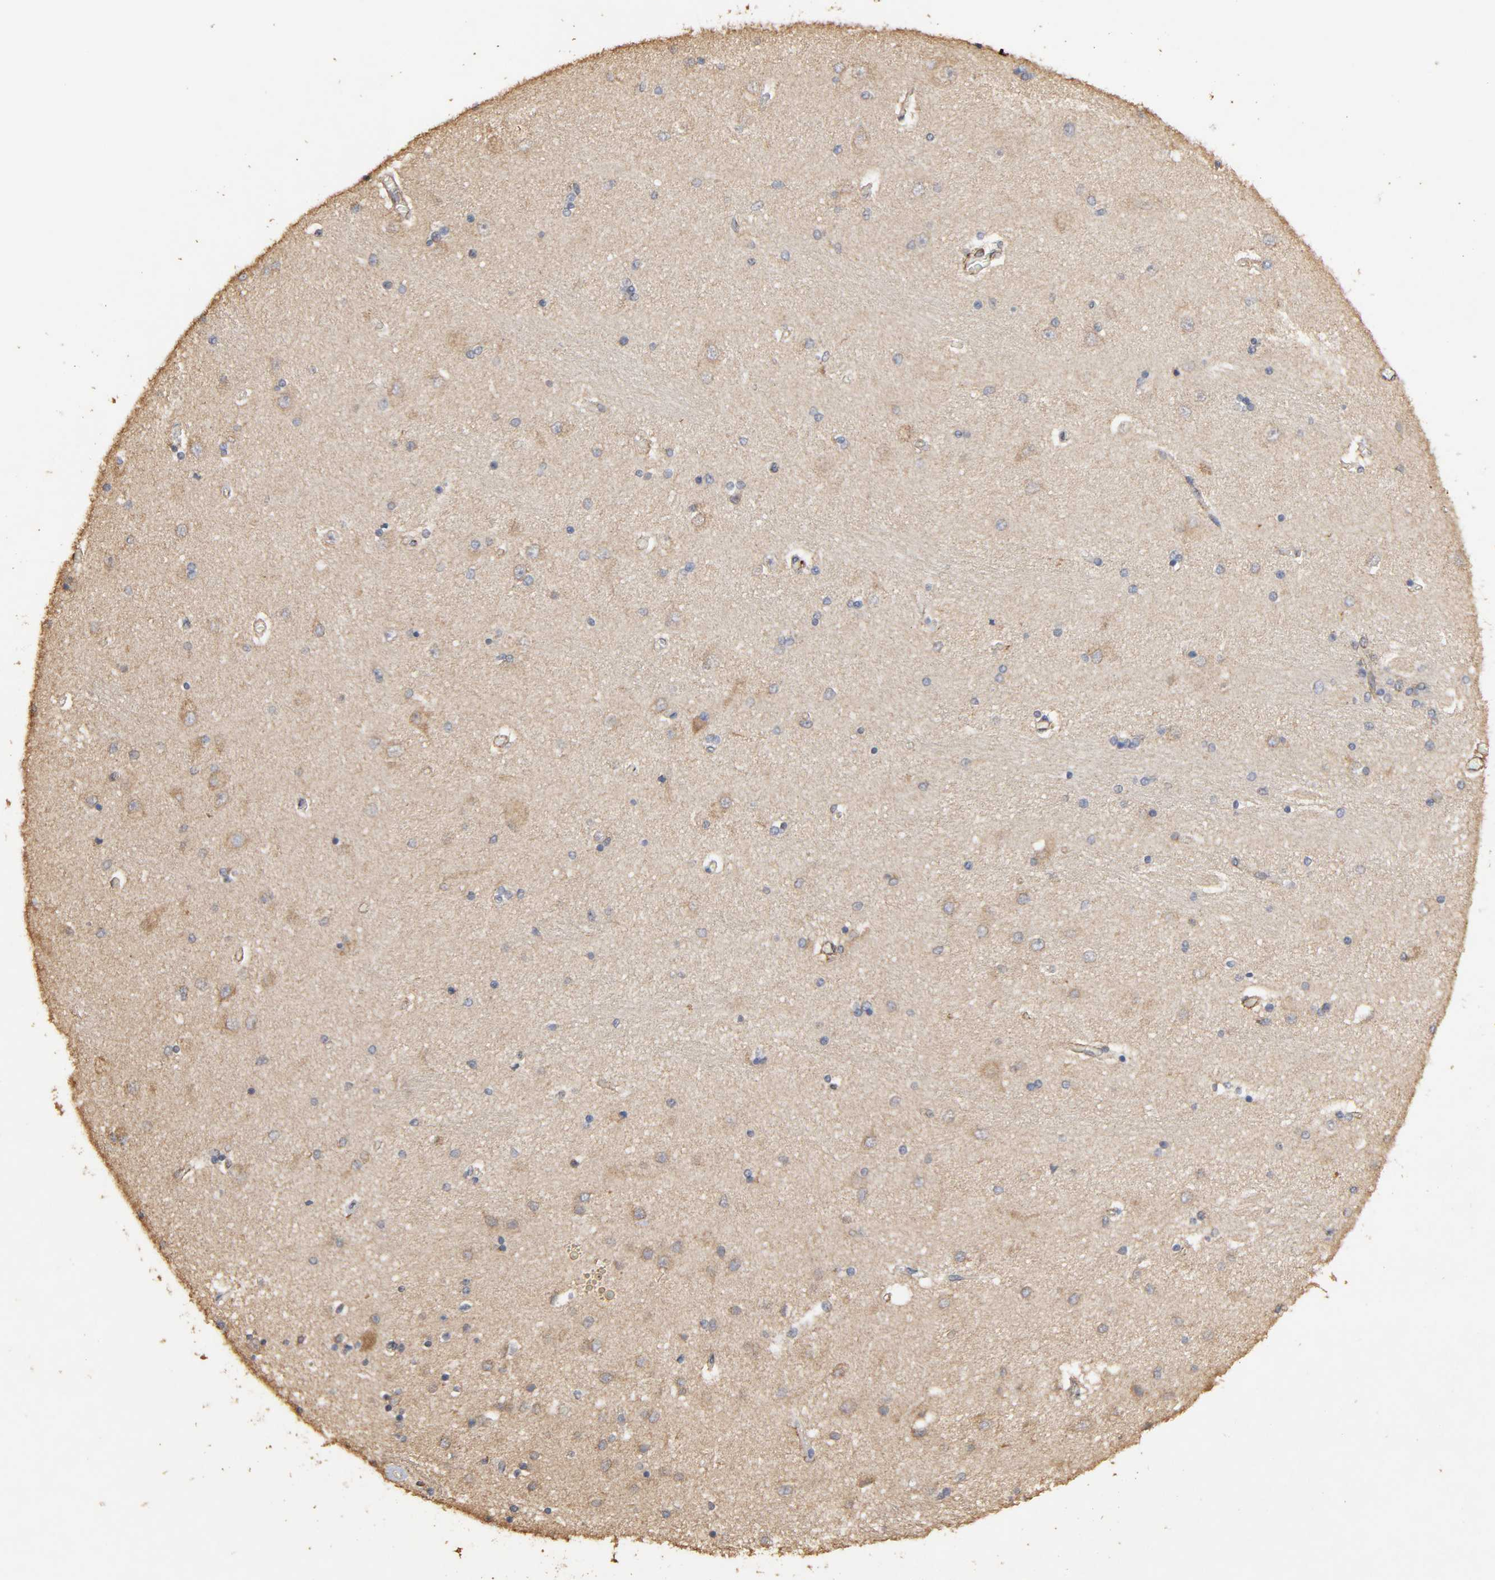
{"staining": {"intensity": "moderate", "quantity": "25%-75%", "location": "cytoplasmic/membranous"}, "tissue": "hippocampus", "cell_type": "Glial cells", "image_type": "normal", "snomed": [{"axis": "morphology", "description": "Normal tissue, NOS"}, {"axis": "topography", "description": "Hippocampus"}], "caption": "This is an image of immunohistochemistry (IHC) staining of benign hippocampus, which shows moderate expression in the cytoplasmic/membranous of glial cells.", "gene": "POR", "patient": {"sex": "female", "age": 54}}